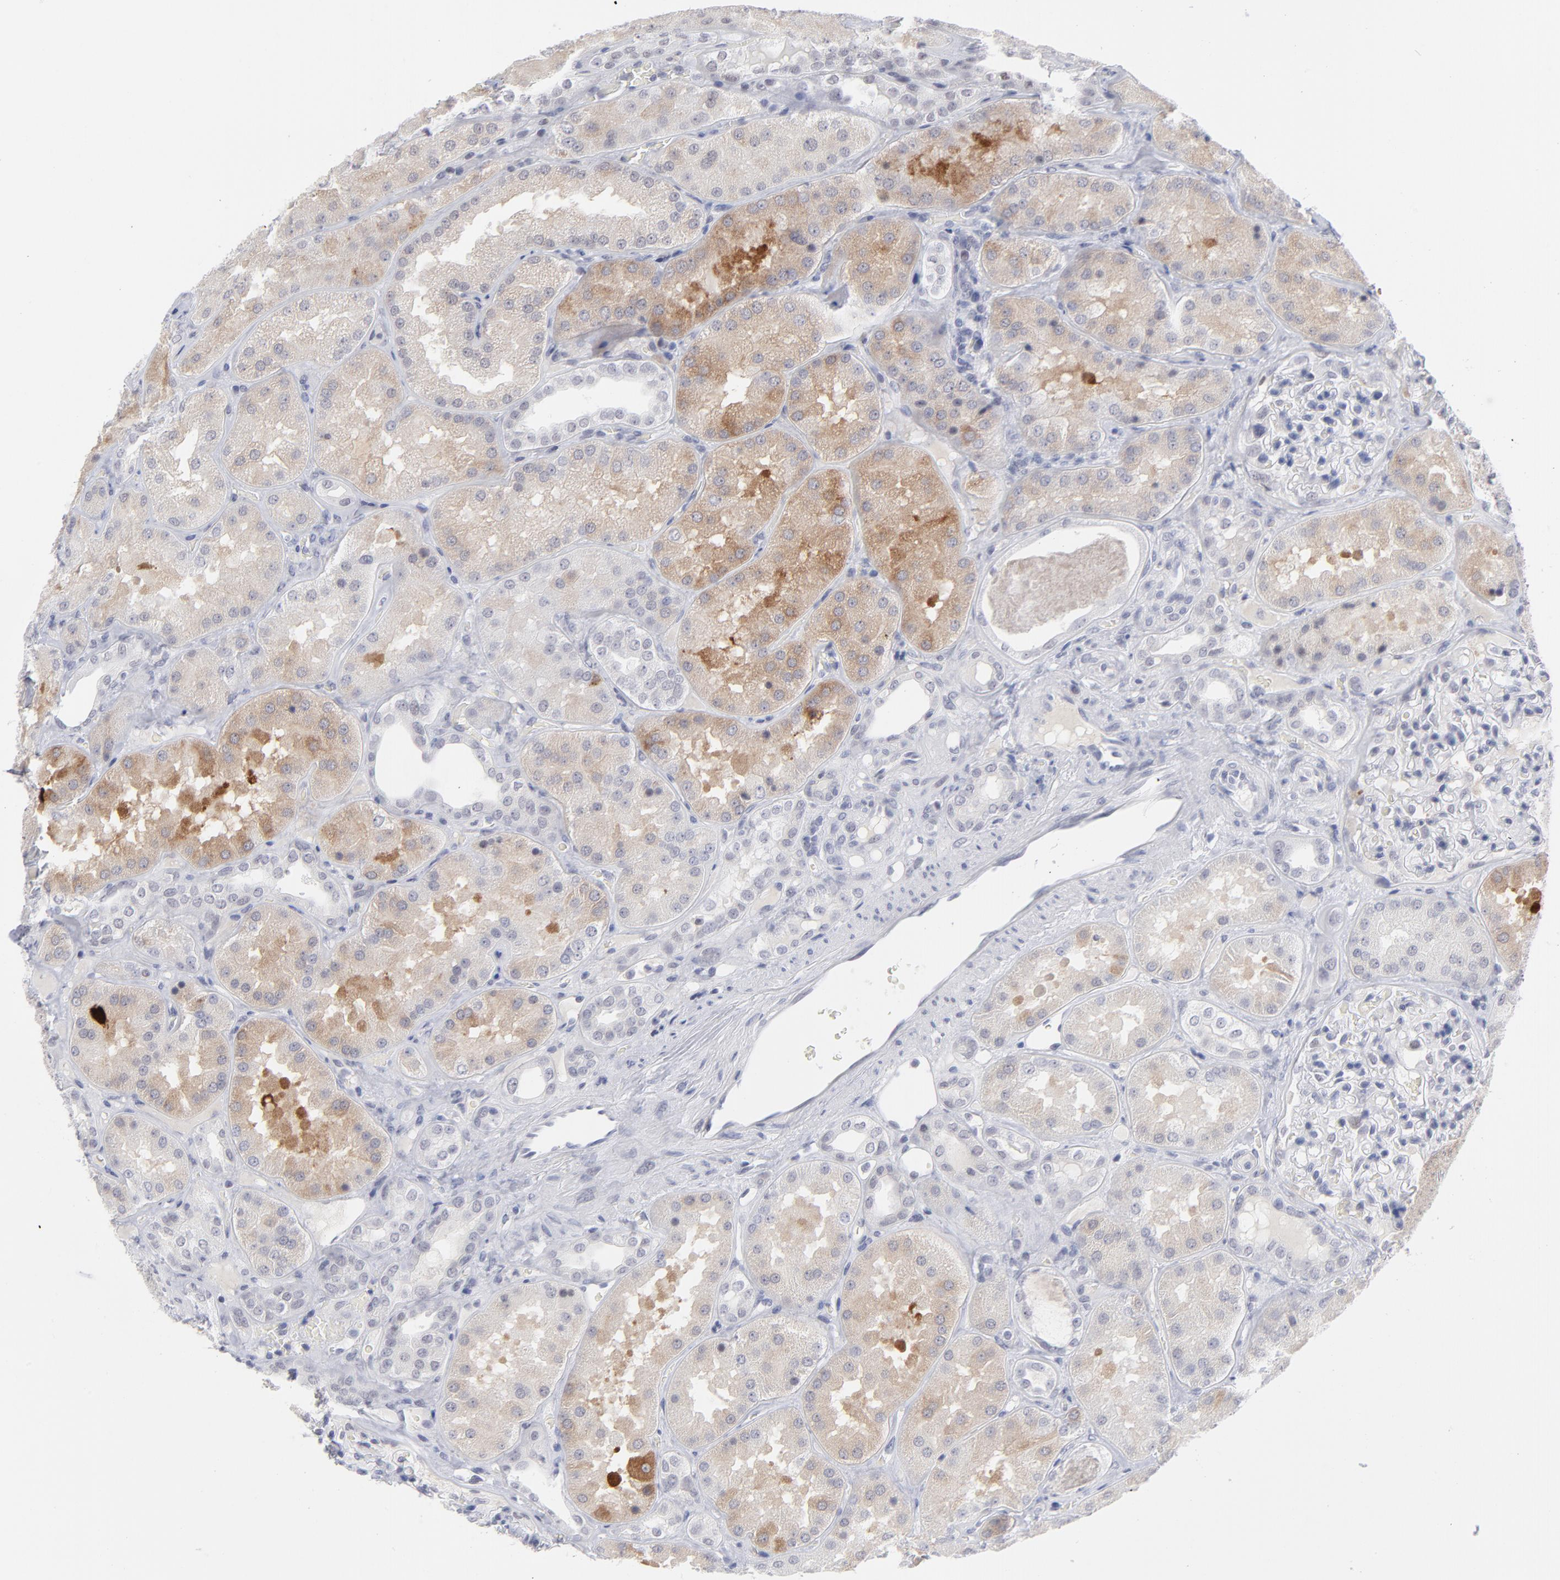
{"staining": {"intensity": "negative", "quantity": "none", "location": "none"}, "tissue": "kidney", "cell_type": "Cells in glomeruli", "image_type": "normal", "snomed": [{"axis": "morphology", "description": "Normal tissue, NOS"}, {"axis": "topography", "description": "Kidney"}], "caption": "IHC image of benign human kidney stained for a protein (brown), which demonstrates no expression in cells in glomeruli.", "gene": "CCR2", "patient": {"sex": "female", "age": 56}}